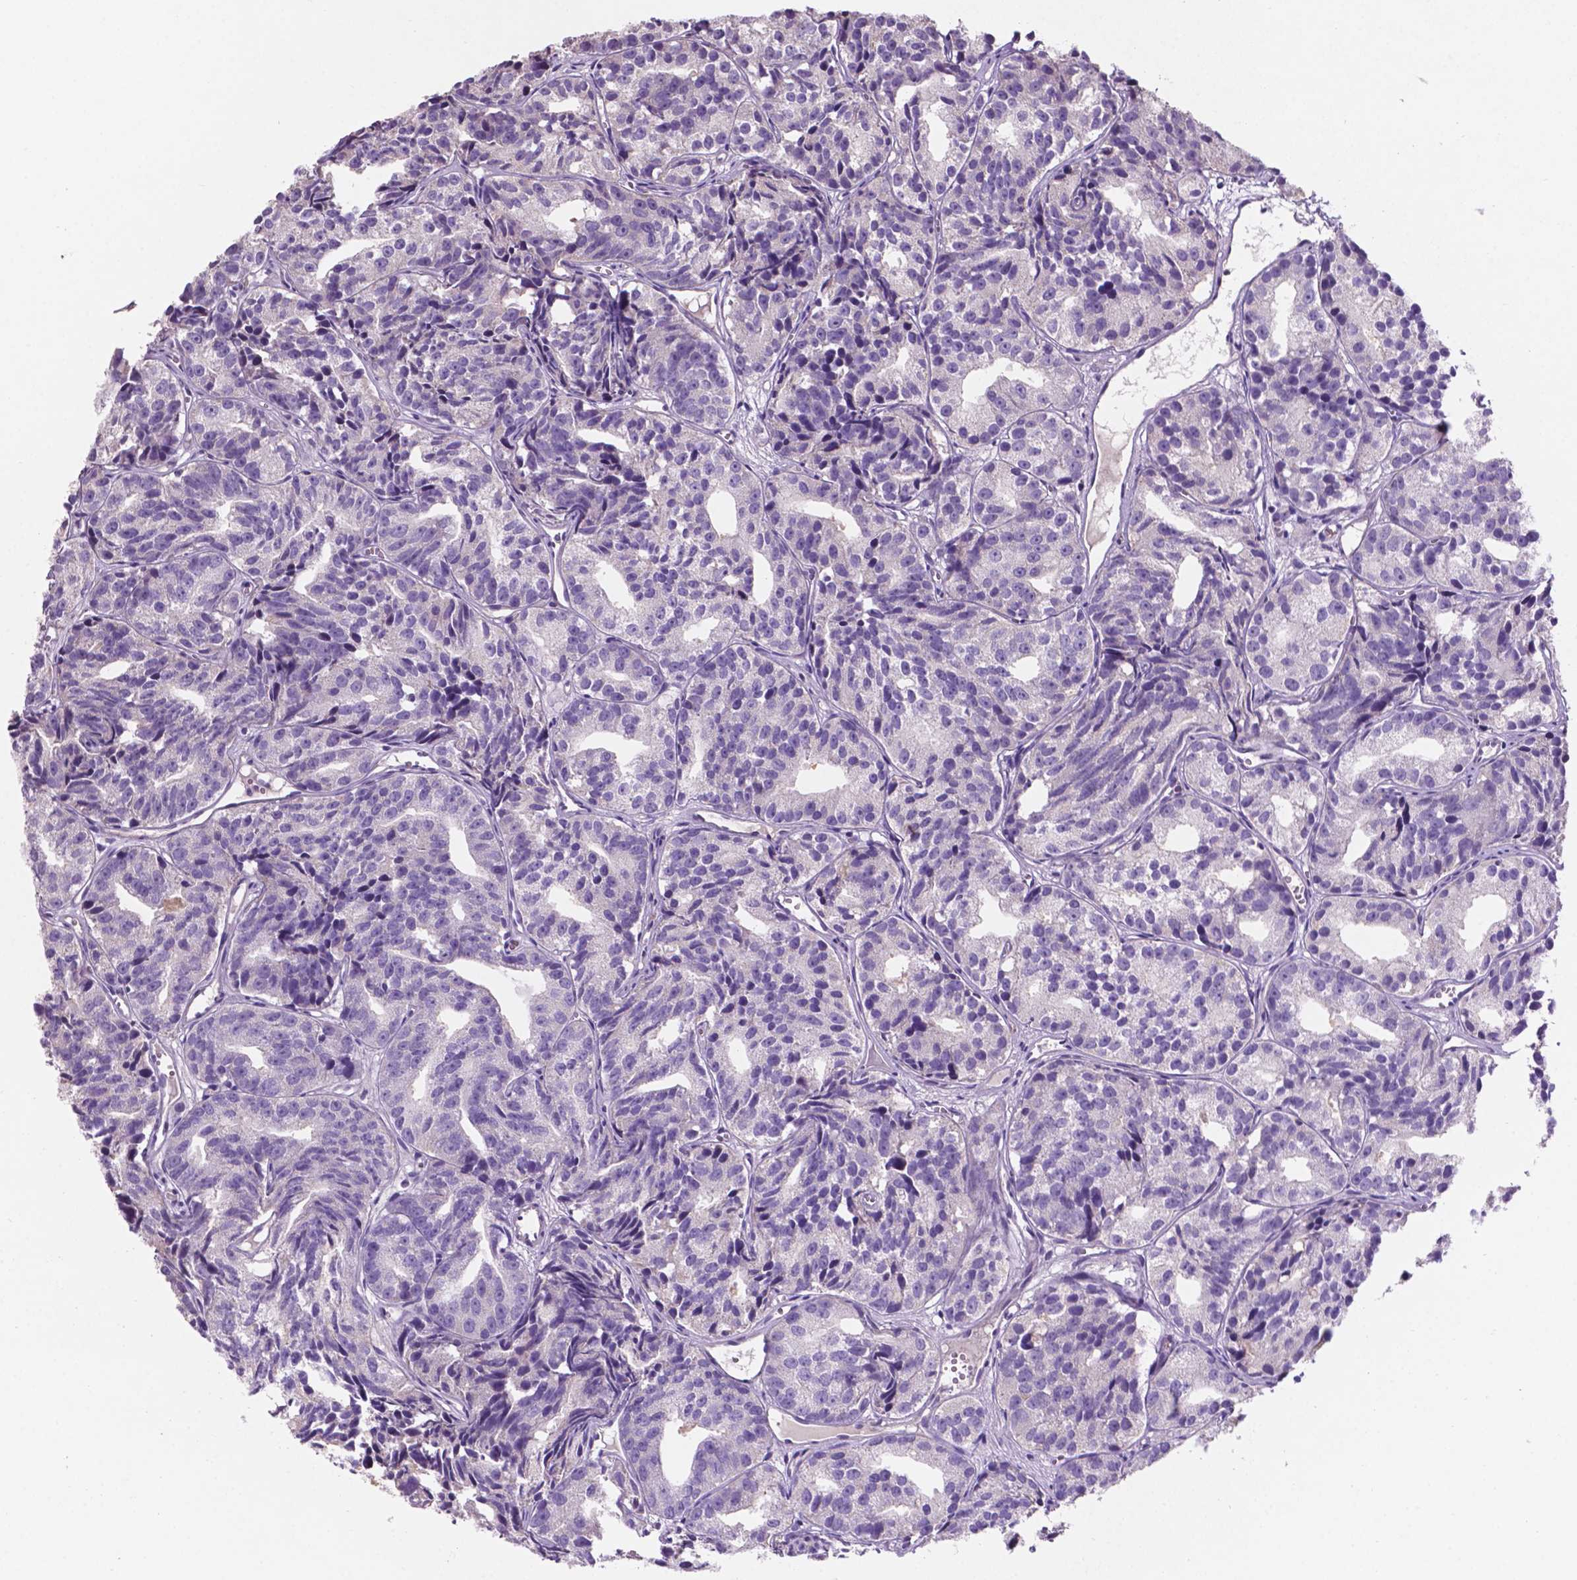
{"staining": {"intensity": "negative", "quantity": "none", "location": "none"}, "tissue": "prostate cancer", "cell_type": "Tumor cells", "image_type": "cancer", "snomed": [{"axis": "morphology", "description": "Adenocarcinoma, High grade"}, {"axis": "topography", "description": "Prostate"}], "caption": "Micrograph shows no protein staining in tumor cells of prostate cancer tissue.", "gene": "ARL5C", "patient": {"sex": "male", "age": 77}}